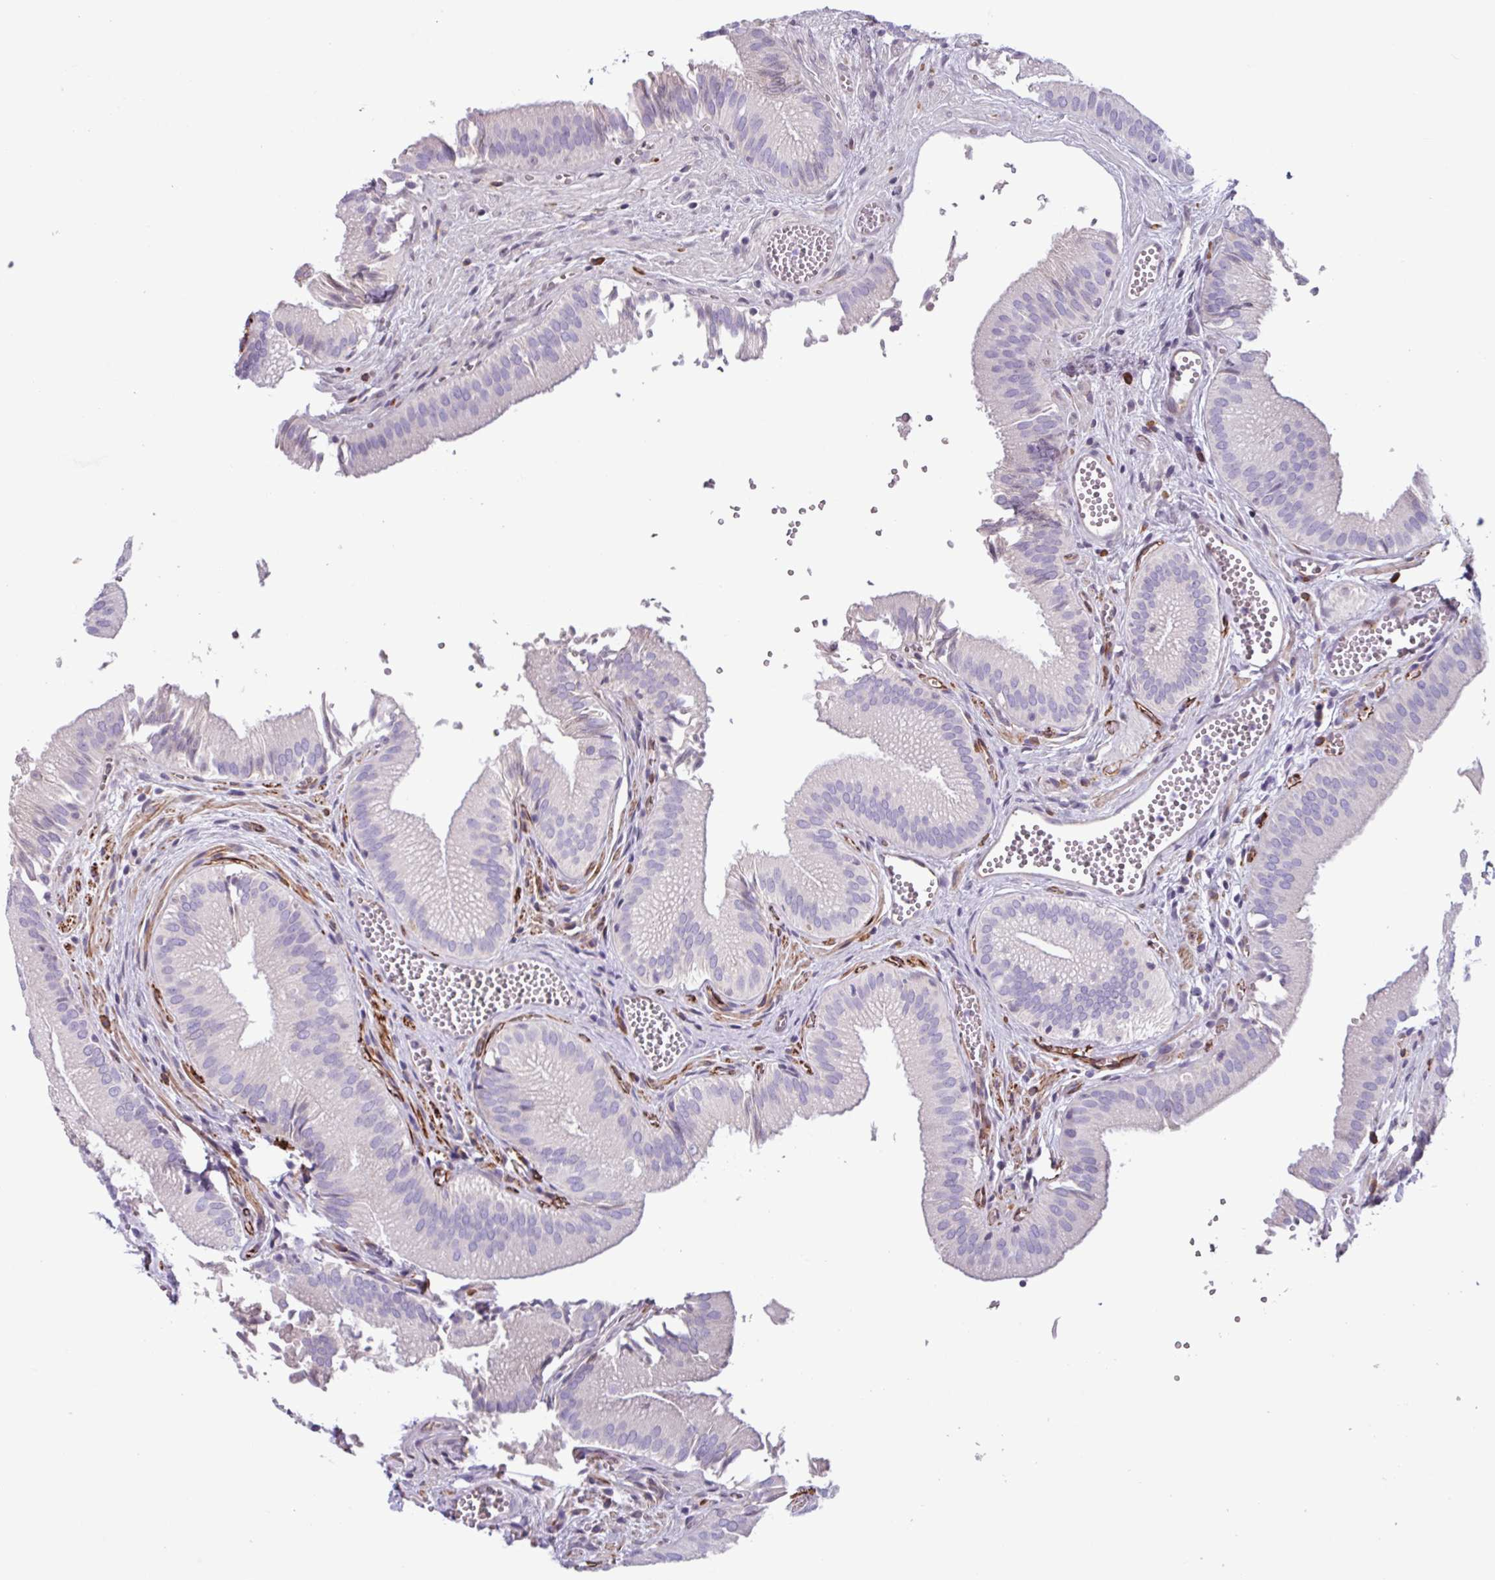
{"staining": {"intensity": "negative", "quantity": "none", "location": "none"}, "tissue": "gallbladder", "cell_type": "Glandular cells", "image_type": "normal", "snomed": [{"axis": "morphology", "description": "Normal tissue, NOS"}, {"axis": "topography", "description": "Gallbladder"}, {"axis": "topography", "description": "Peripheral nerve tissue"}], "caption": "Image shows no significant protein staining in glandular cells of normal gallbladder.", "gene": "BTD", "patient": {"sex": "male", "age": 17}}